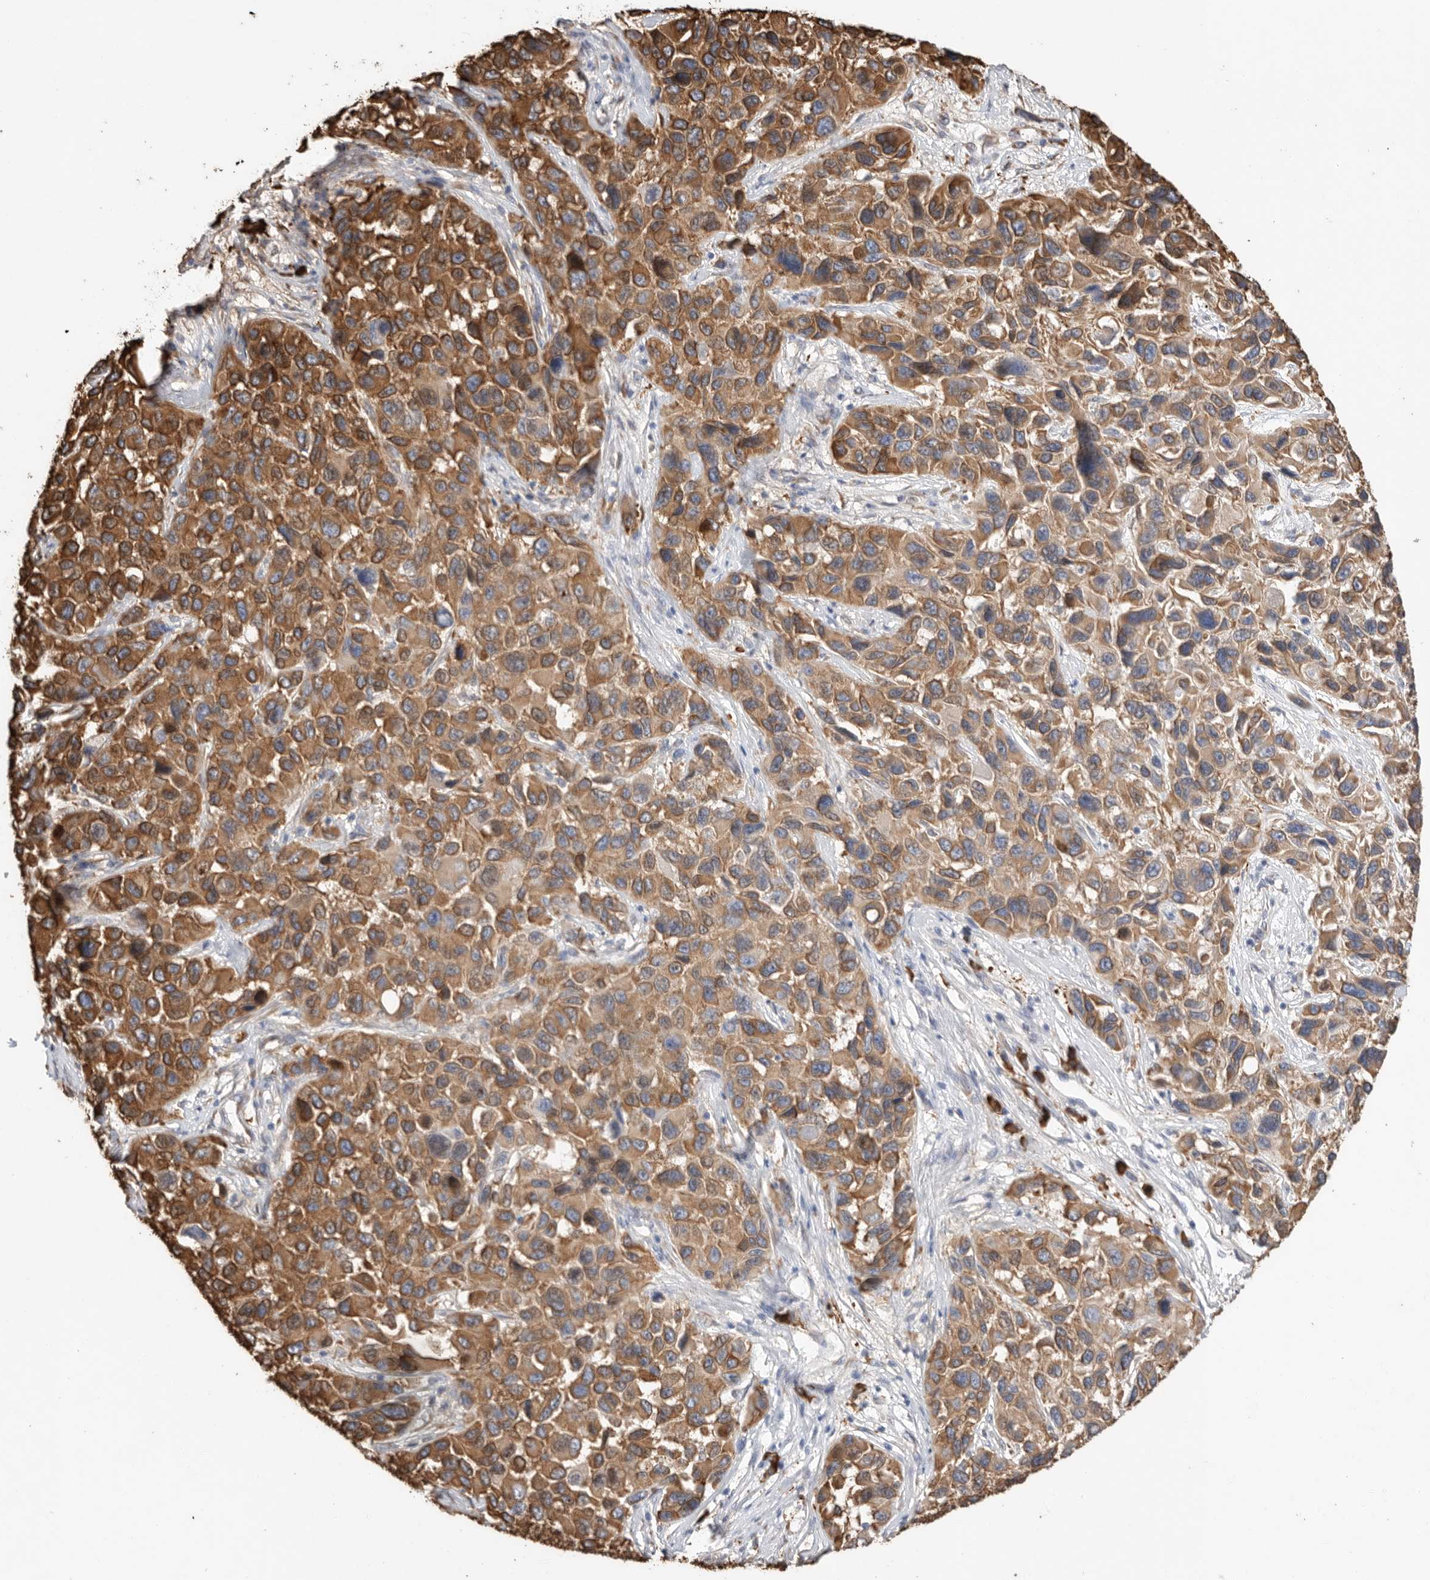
{"staining": {"intensity": "moderate", "quantity": ">75%", "location": "cytoplasmic/membranous"}, "tissue": "melanoma", "cell_type": "Tumor cells", "image_type": "cancer", "snomed": [{"axis": "morphology", "description": "Malignant melanoma, NOS"}, {"axis": "topography", "description": "Skin"}], "caption": "DAB immunohistochemical staining of human melanoma exhibits moderate cytoplasmic/membranous protein staining in approximately >75% of tumor cells. The staining was performed using DAB, with brown indicating positive protein expression. Nuclei are stained blue with hematoxylin.", "gene": "BLOC1S5", "patient": {"sex": "male", "age": 53}}